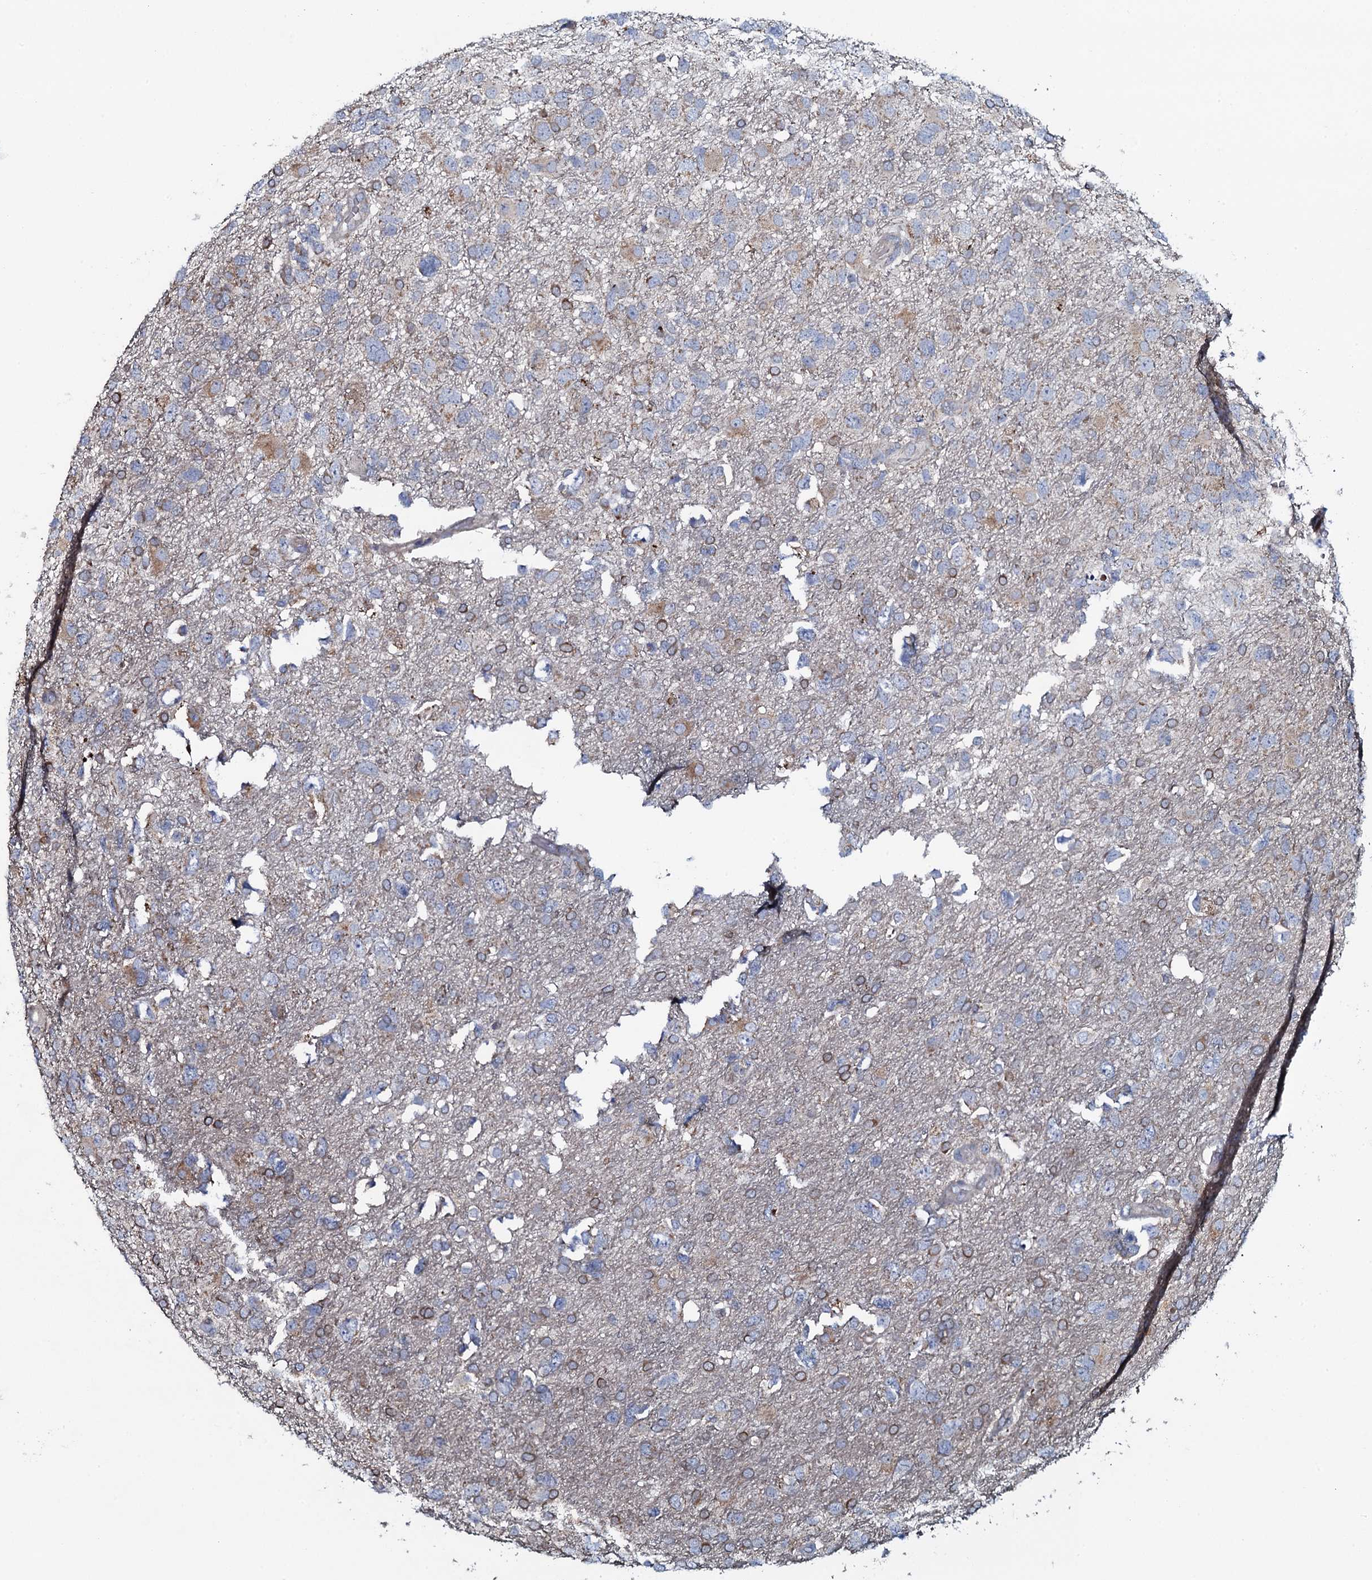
{"staining": {"intensity": "weak", "quantity": "<25%", "location": "cytoplasmic/membranous"}, "tissue": "glioma", "cell_type": "Tumor cells", "image_type": "cancer", "snomed": [{"axis": "morphology", "description": "Glioma, malignant, High grade"}, {"axis": "topography", "description": "Brain"}], "caption": "Immunohistochemistry of human glioma reveals no positivity in tumor cells.", "gene": "KCTD4", "patient": {"sex": "male", "age": 61}}